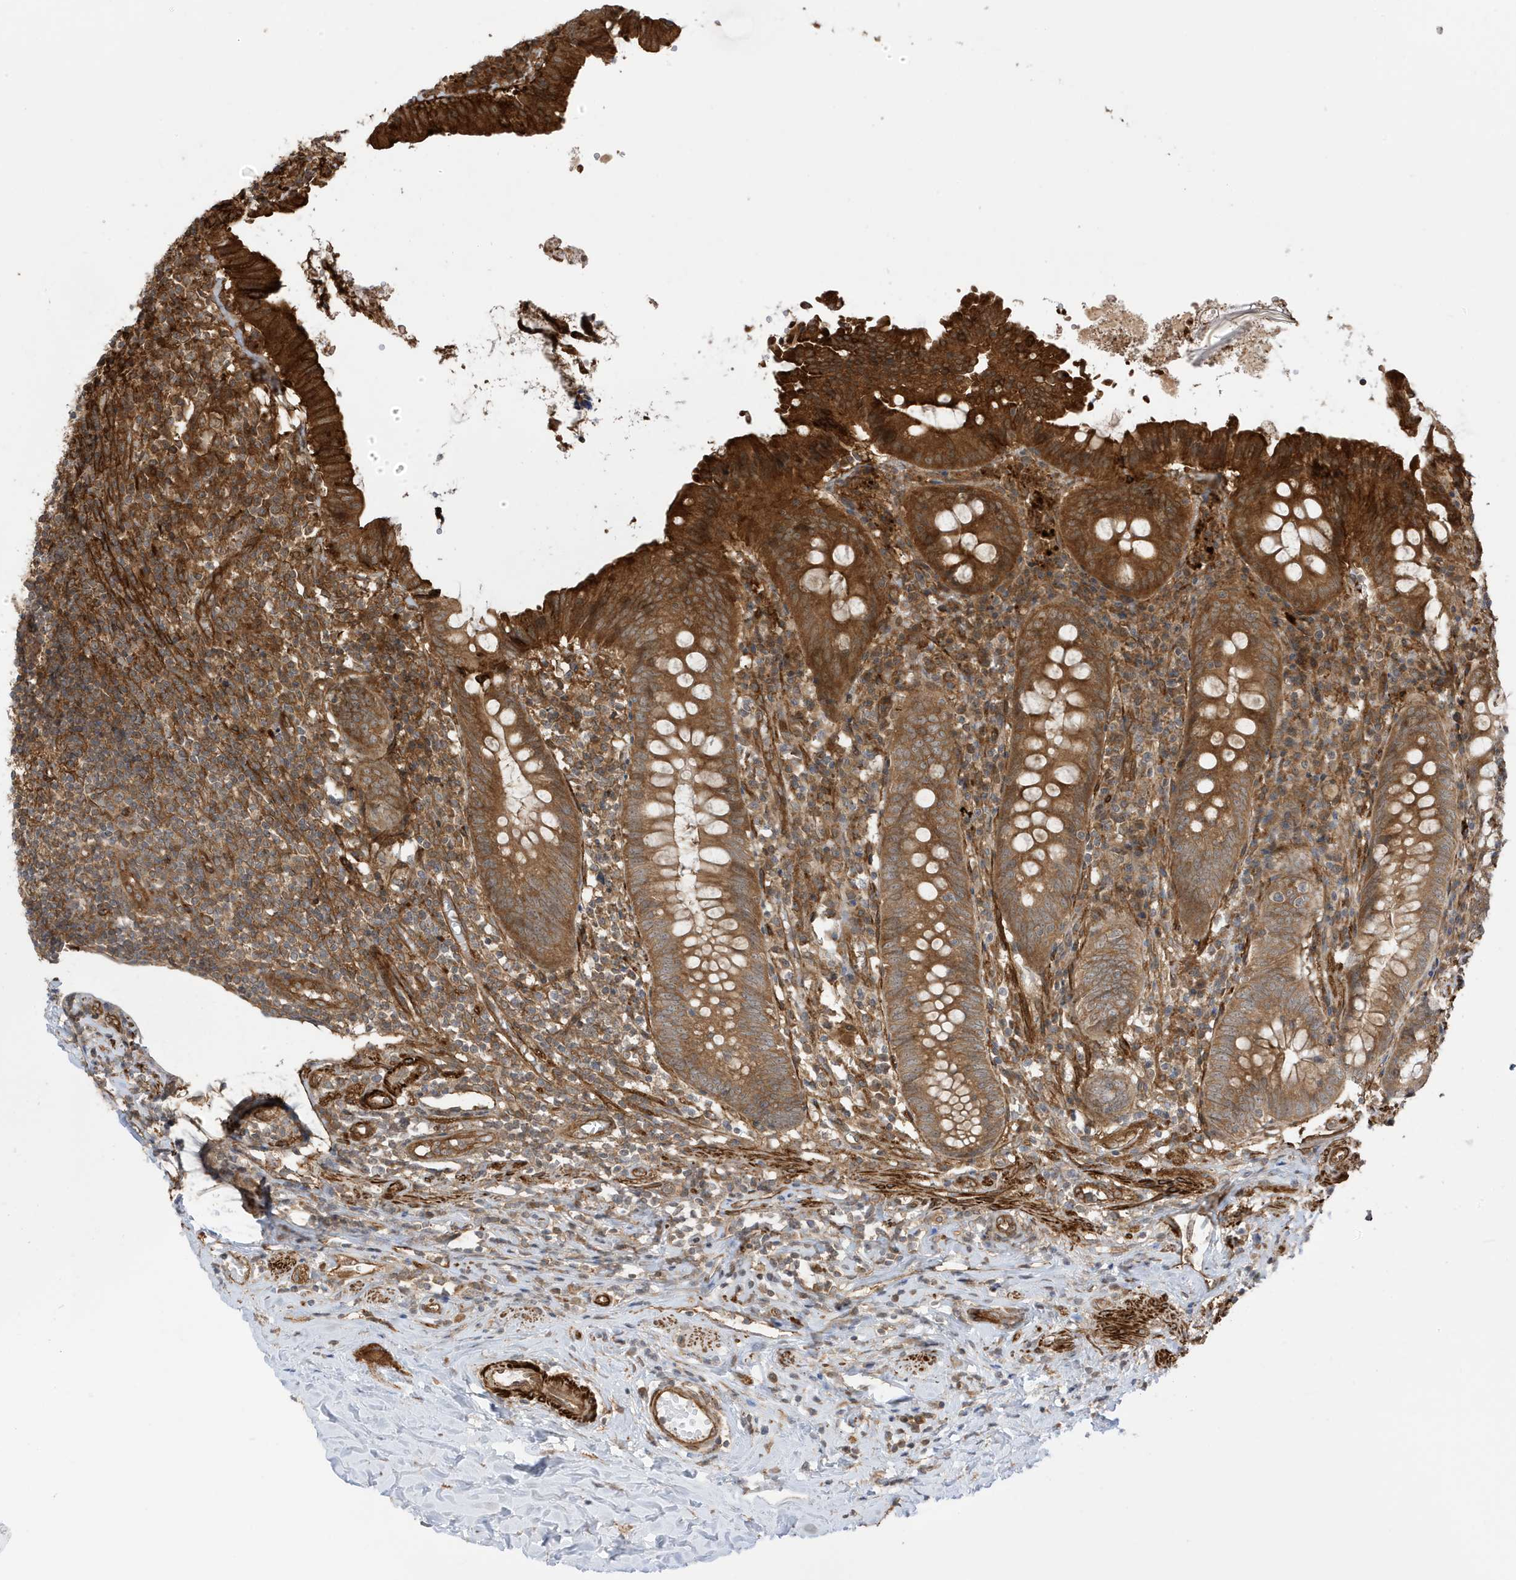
{"staining": {"intensity": "strong", "quantity": ">75%", "location": "cytoplasmic/membranous"}, "tissue": "appendix", "cell_type": "Glandular cells", "image_type": "normal", "snomed": [{"axis": "morphology", "description": "Normal tissue, NOS"}, {"axis": "topography", "description": "Appendix"}], "caption": "Protein expression analysis of normal appendix demonstrates strong cytoplasmic/membranous staining in approximately >75% of glandular cells.", "gene": "CDC42EP3", "patient": {"sex": "female", "age": 54}}